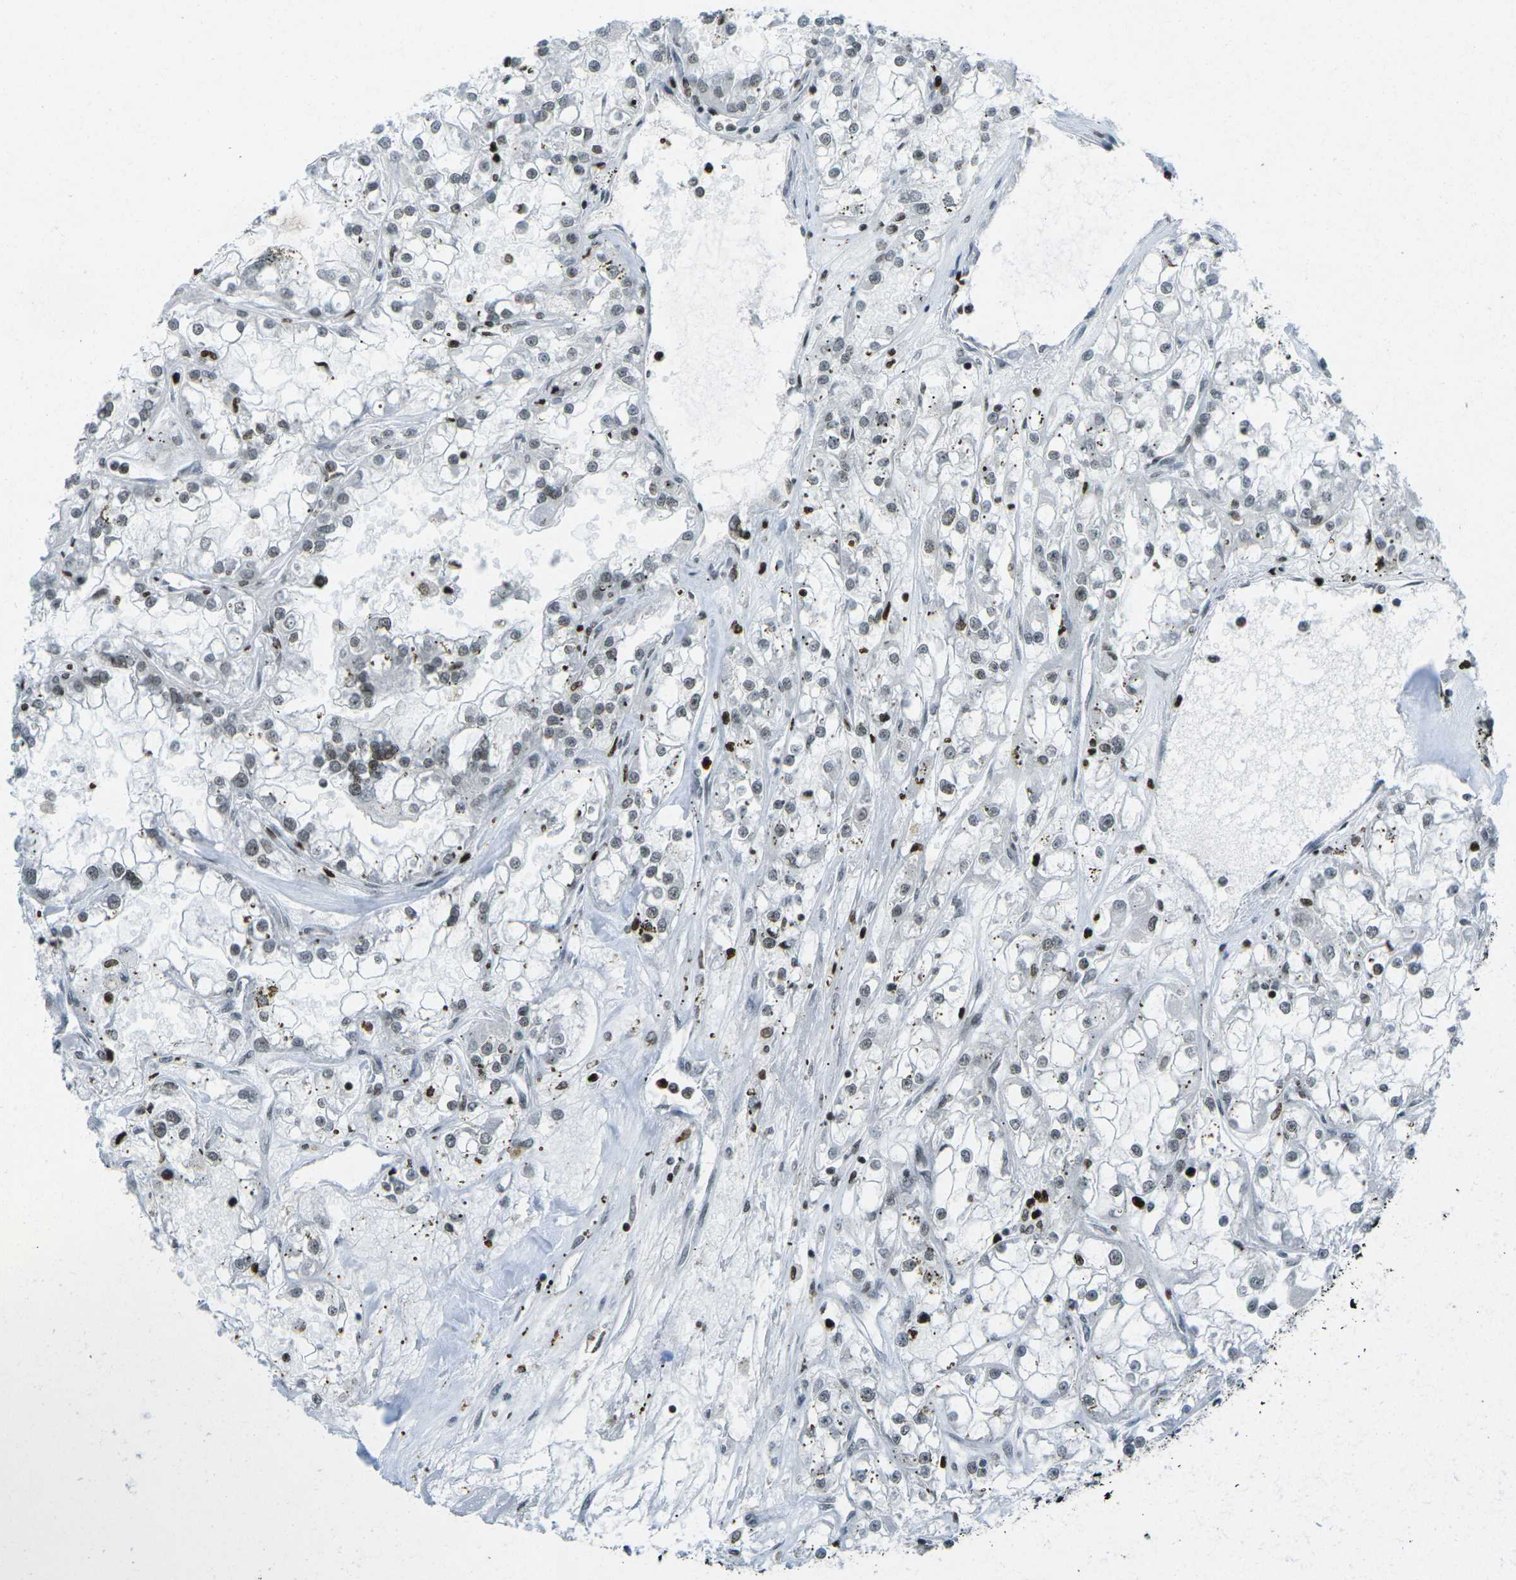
{"staining": {"intensity": "weak", "quantity": "<25%", "location": "nuclear"}, "tissue": "renal cancer", "cell_type": "Tumor cells", "image_type": "cancer", "snomed": [{"axis": "morphology", "description": "Adenocarcinoma, NOS"}, {"axis": "topography", "description": "Kidney"}], "caption": "Tumor cells show no significant staining in adenocarcinoma (renal). (Immunohistochemistry (ihc), brightfield microscopy, high magnification).", "gene": "EME1", "patient": {"sex": "female", "age": 52}}